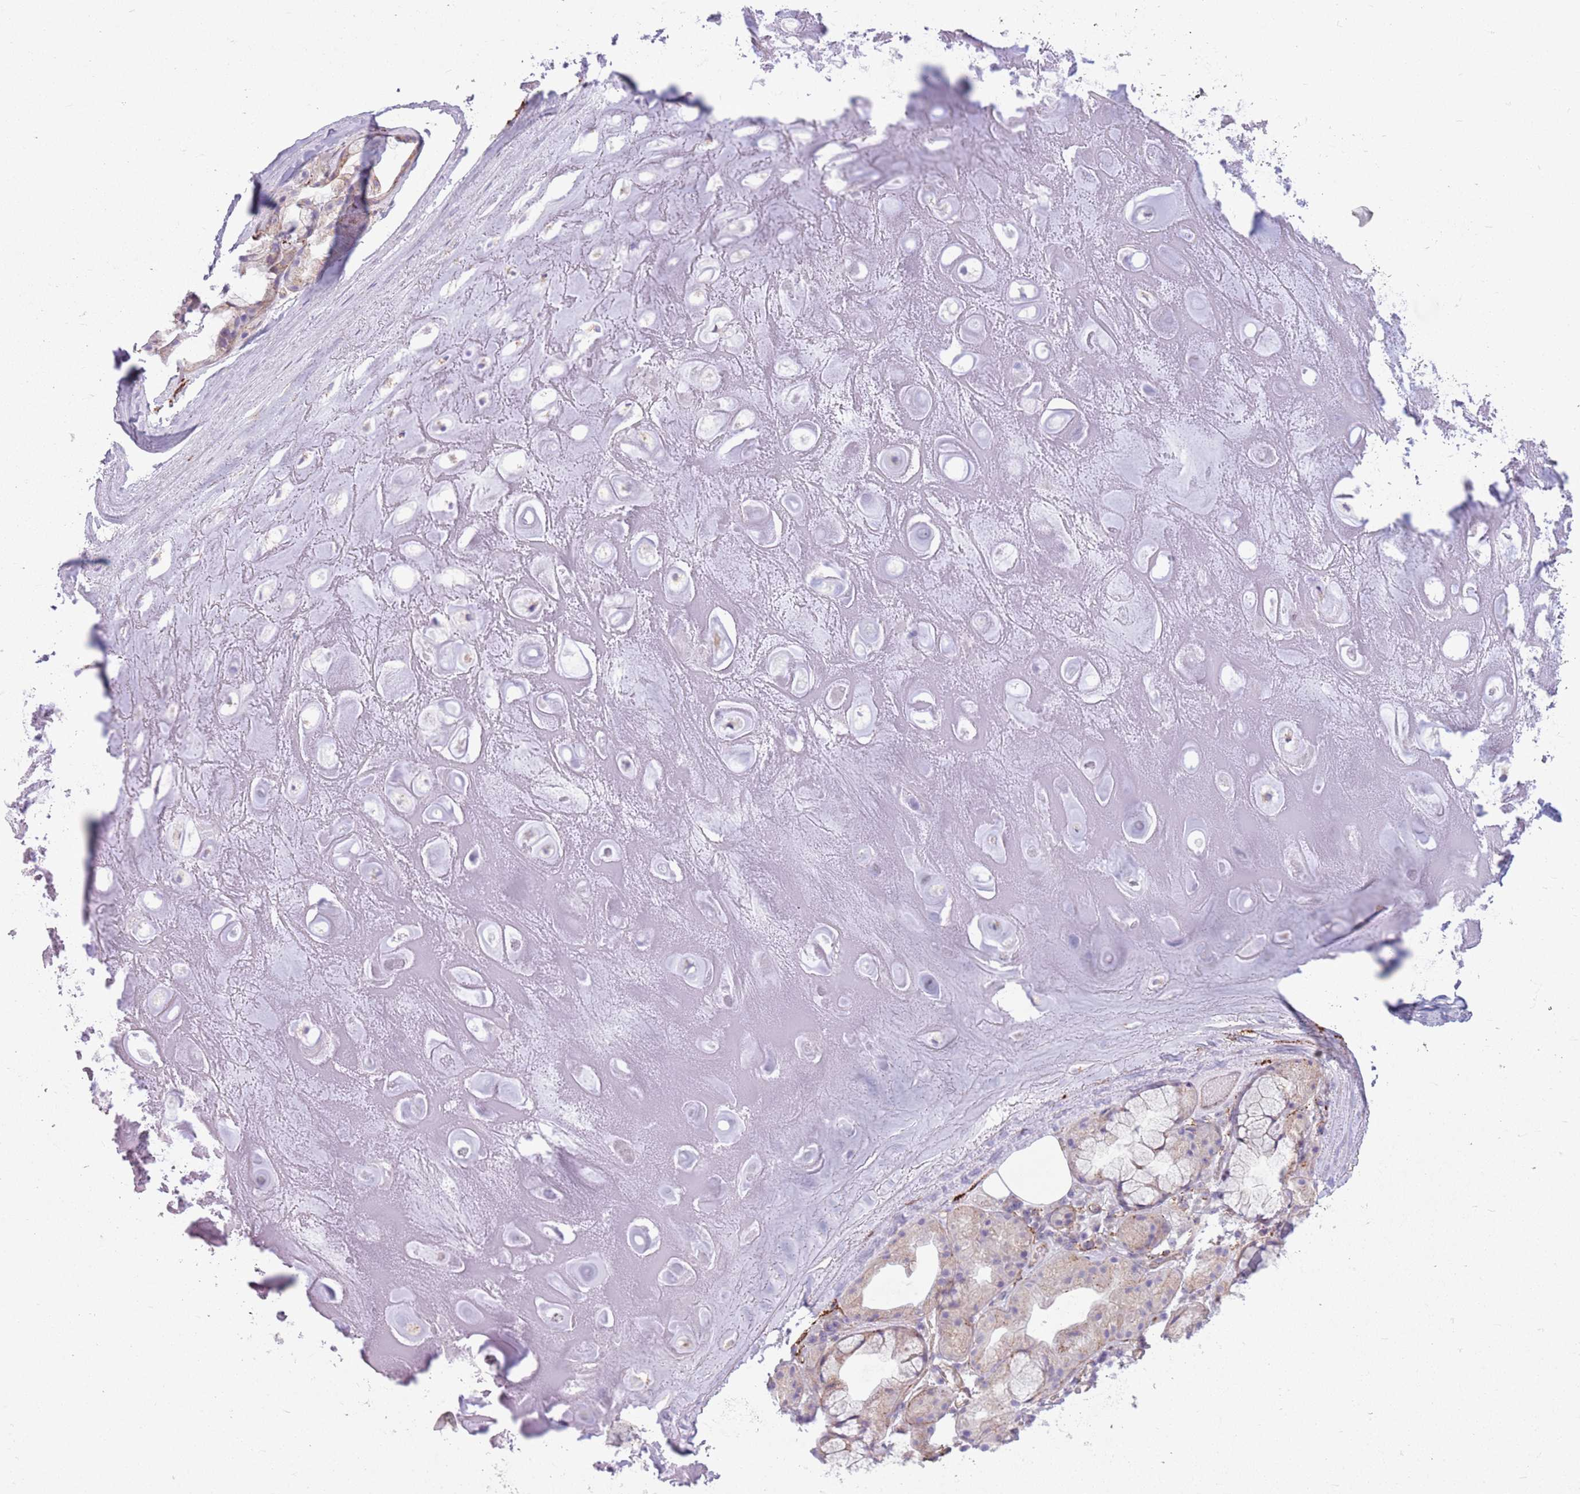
{"staining": {"intensity": "negative", "quantity": "none", "location": "none"}, "tissue": "soft tissue", "cell_type": "Chondrocytes", "image_type": "normal", "snomed": [{"axis": "morphology", "description": "Normal tissue, NOS"}, {"axis": "topography", "description": "Cartilage tissue"}], "caption": "DAB immunohistochemical staining of unremarkable soft tissue displays no significant positivity in chondrocytes.", "gene": "SNX6", "patient": {"sex": "male", "age": 81}}